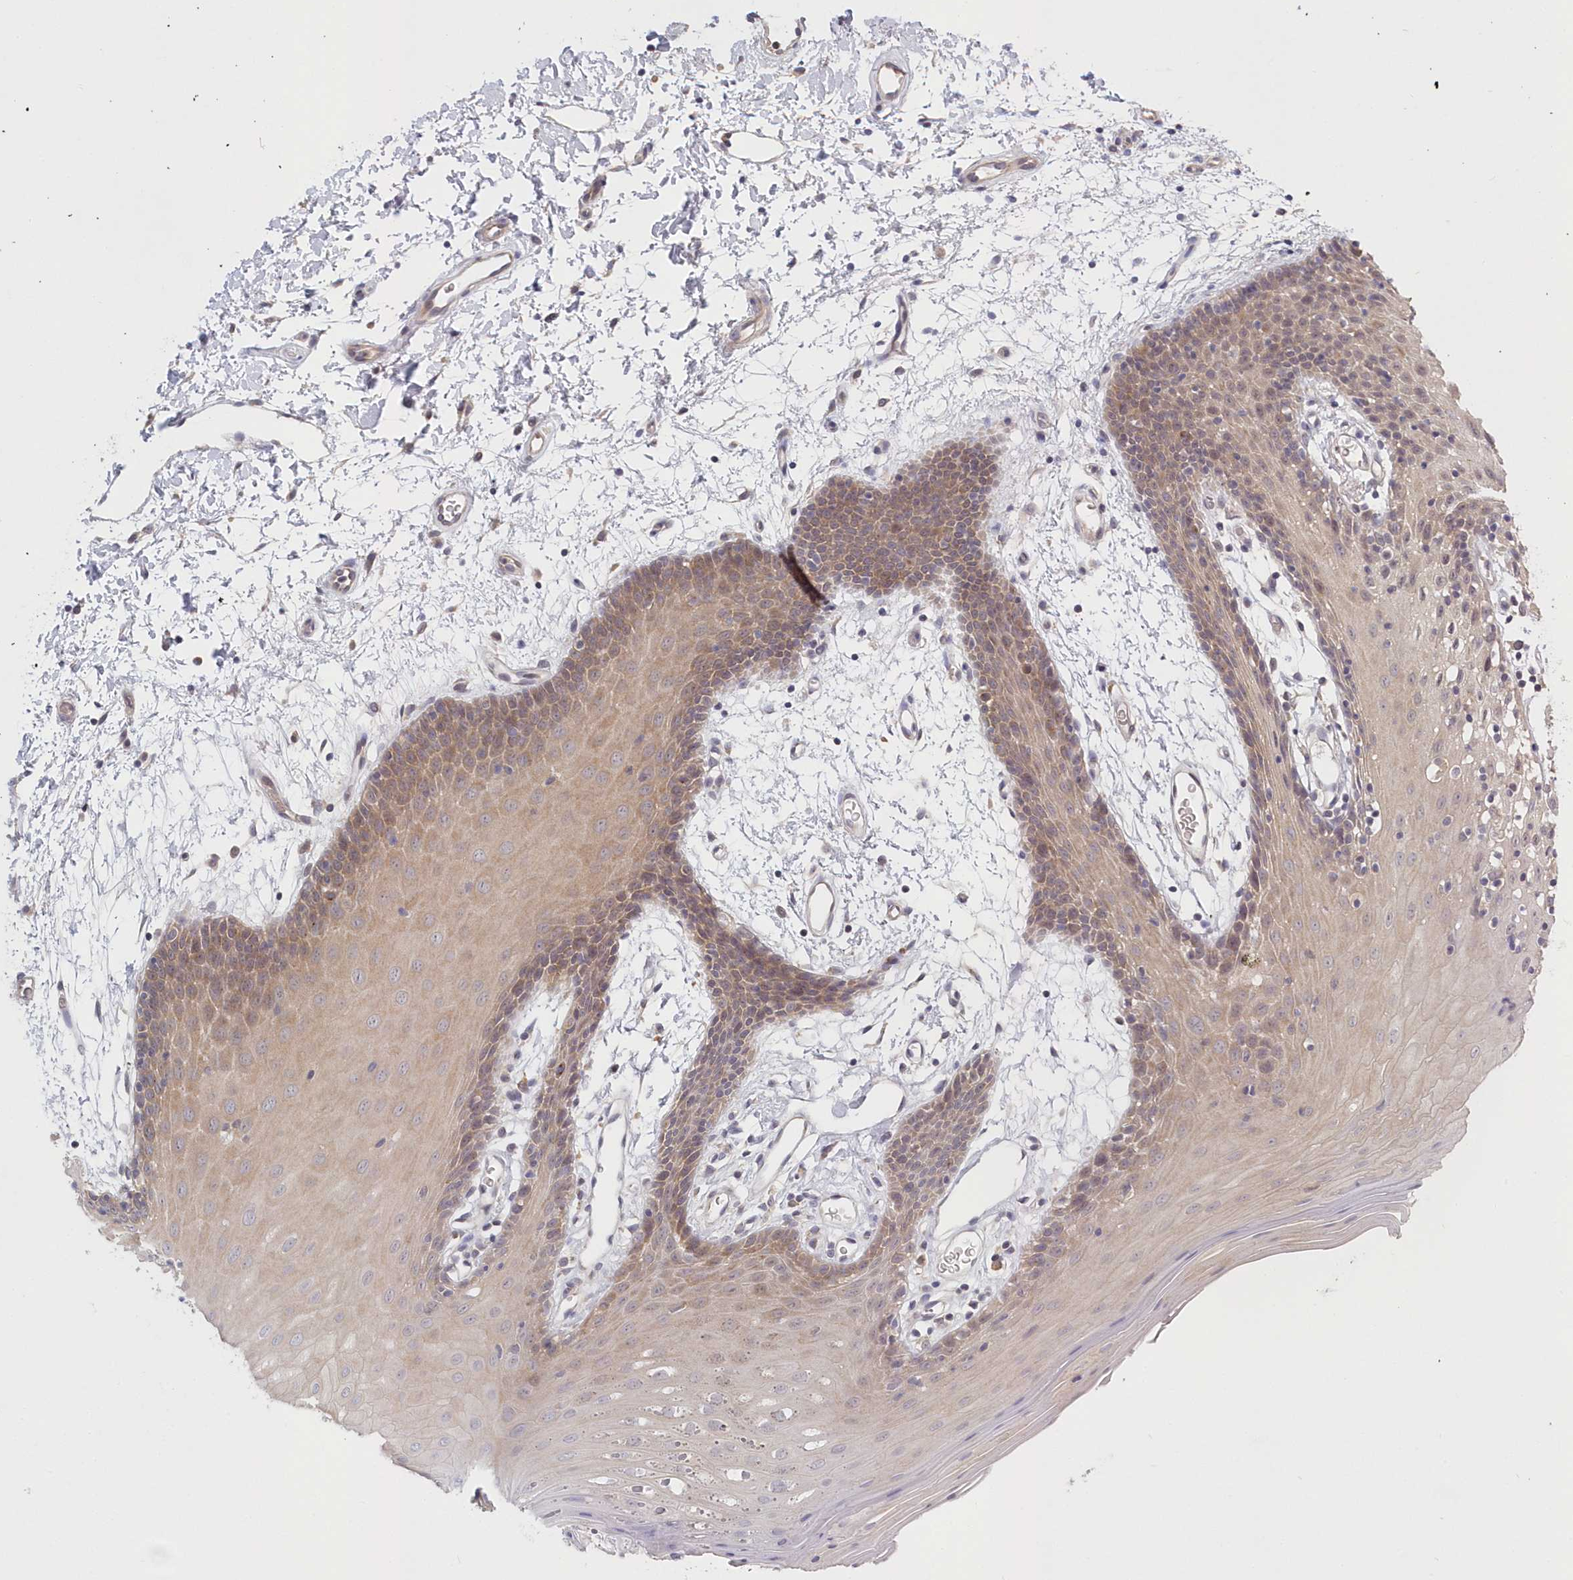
{"staining": {"intensity": "moderate", "quantity": "25%-75%", "location": "cytoplasmic/membranous"}, "tissue": "oral mucosa", "cell_type": "Squamous epithelial cells", "image_type": "normal", "snomed": [{"axis": "morphology", "description": "Normal tissue, NOS"}, {"axis": "topography", "description": "Skeletal muscle"}, {"axis": "topography", "description": "Oral tissue"}, {"axis": "topography", "description": "Salivary gland"}, {"axis": "topography", "description": "Peripheral nerve tissue"}], "caption": "Squamous epithelial cells demonstrate moderate cytoplasmic/membranous staining in about 25%-75% of cells in benign oral mucosa. Nuclei are stained in blue.", "gene": "KATNA1", "patient": {"sex": "male", "age": 54}}